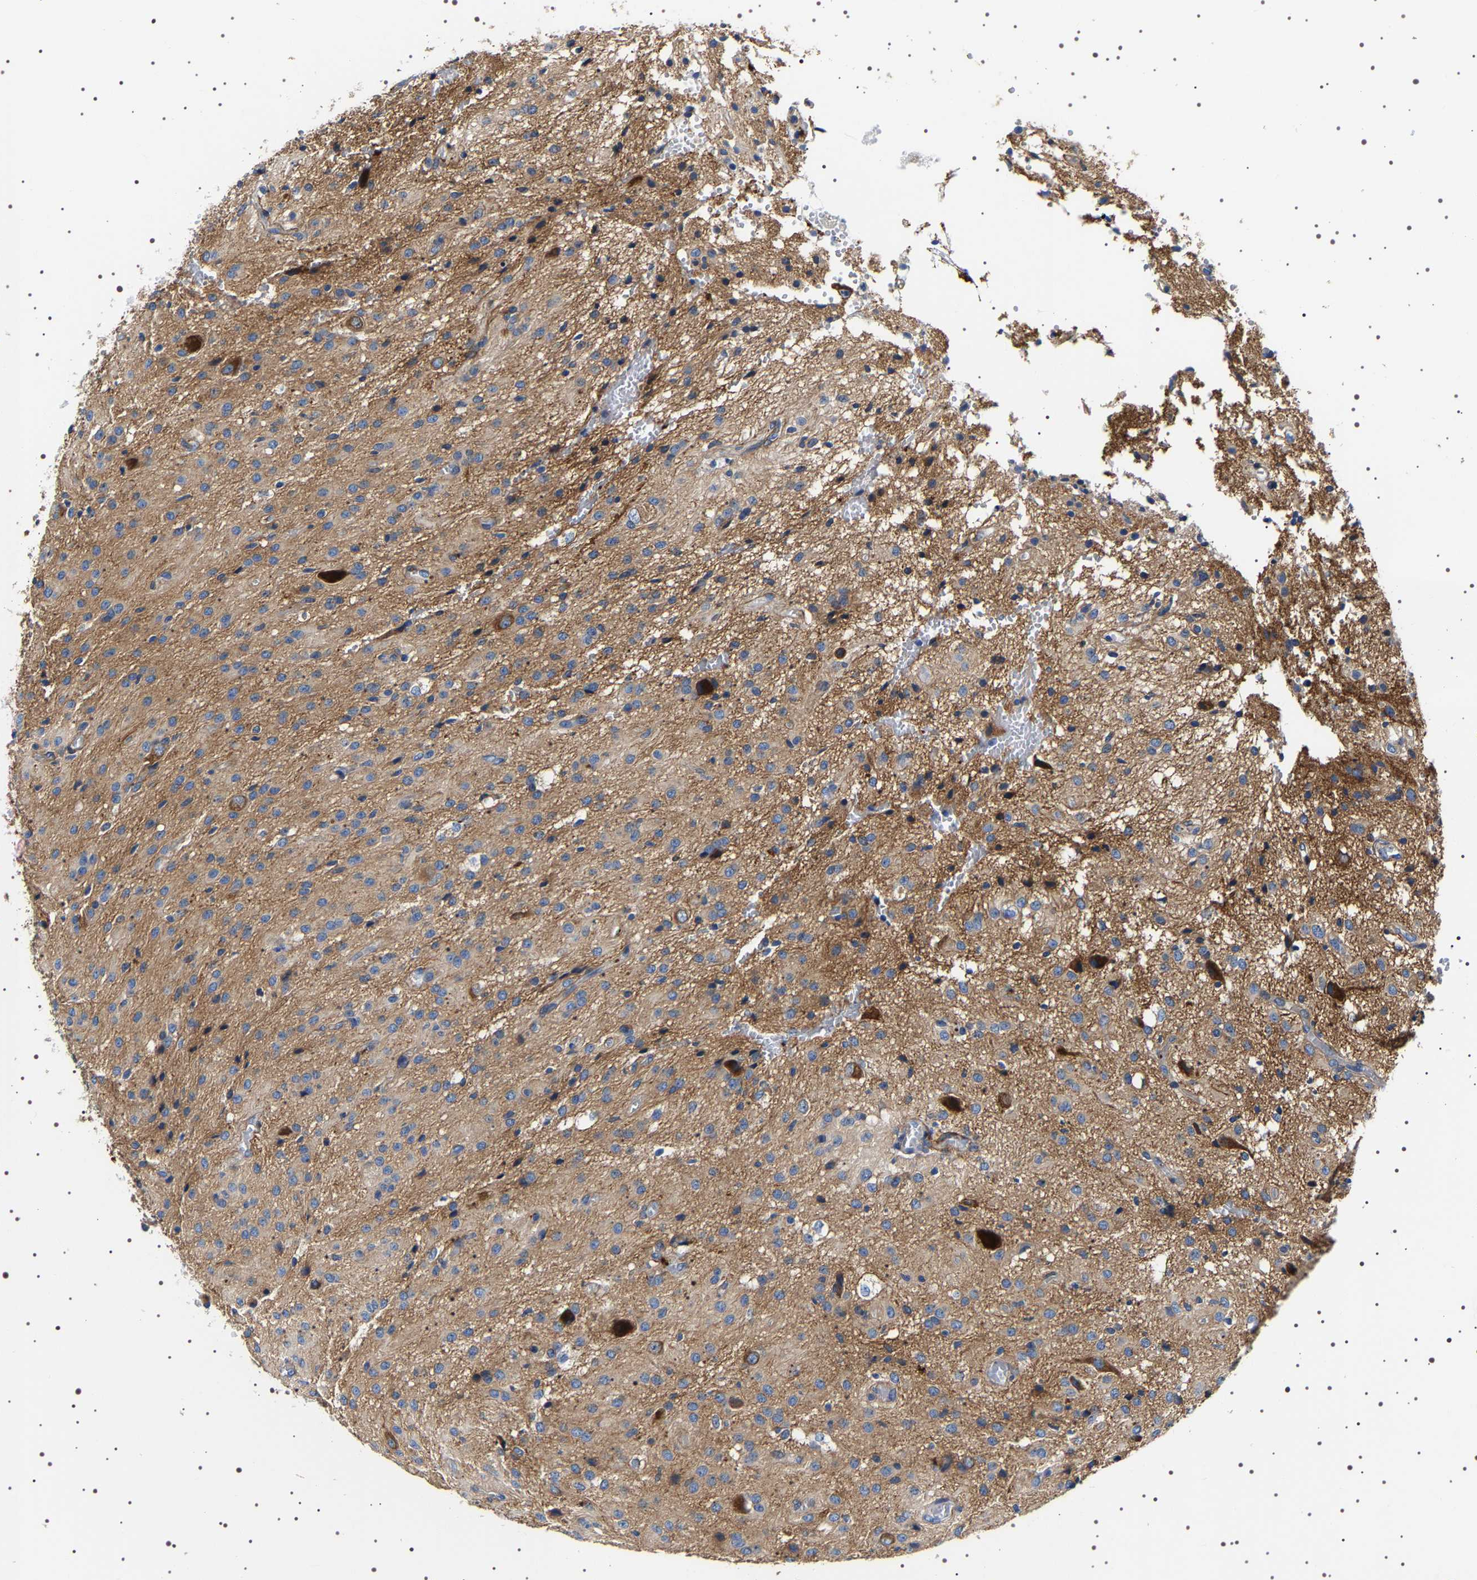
{"staining": {"intensity": "moderate", "quantity": ">75%", "location": "cytoplasmic/membranous"}, "tissue": "glioma", "cell_type": "Tumor cells", "image_type": "cancer", "snomed": [{"axis": "morphology", "description": "Glioma, malignant, High grade"}, {"axis": "topography", "description": "Brain"}], "caption": "The histopathology image reveals immunohistochemical staining of glioma. There is moderate cytoplasmic/membranous positivity is present in about >75% of tumor cells.", "gene": "SQLE", "patient": {"sex": "female", "age": 59}}